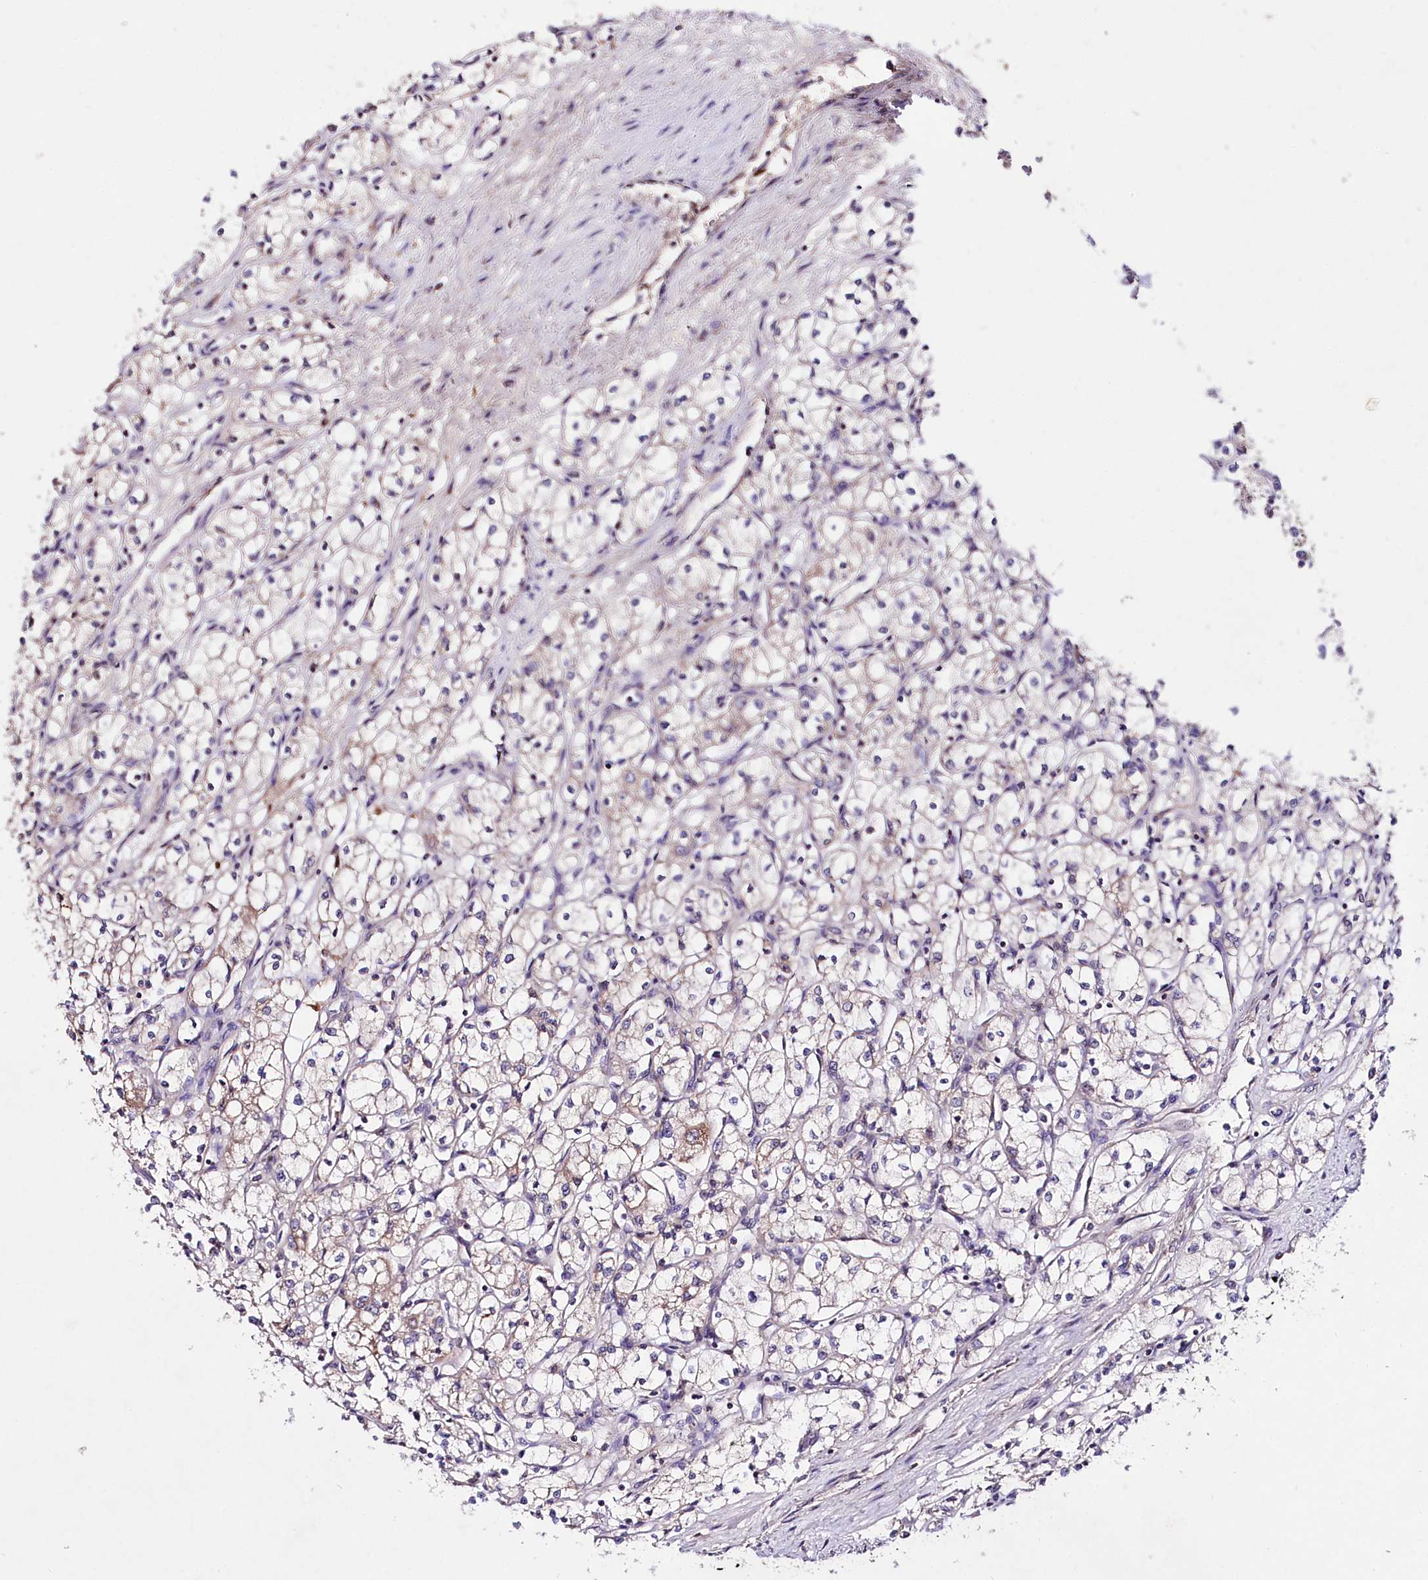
{"staining": {"intensity": "weak", "quantity": "<25%", "location": "cytoplasmic/membranous"}, "tissue": "renal cancer", "cell_type": "Tumor cells", "image_type": "cancer", "snomed": [{"axis": "morphology", "description": "Adenocarcinoma, NOS"}, {"axis": "topography", "description": "Kidney"}], "caption": "High power microscopy micrograph of an immunohistochemistry (IHC) histopathology image of renal adenocarcinoma, revealing no significant staining in tumor cells. (Immunohistochemistry, brightfield microscopy, high magnification).", "gene": "TNPO3", "patient": {"sex": "male", "age": 59}}